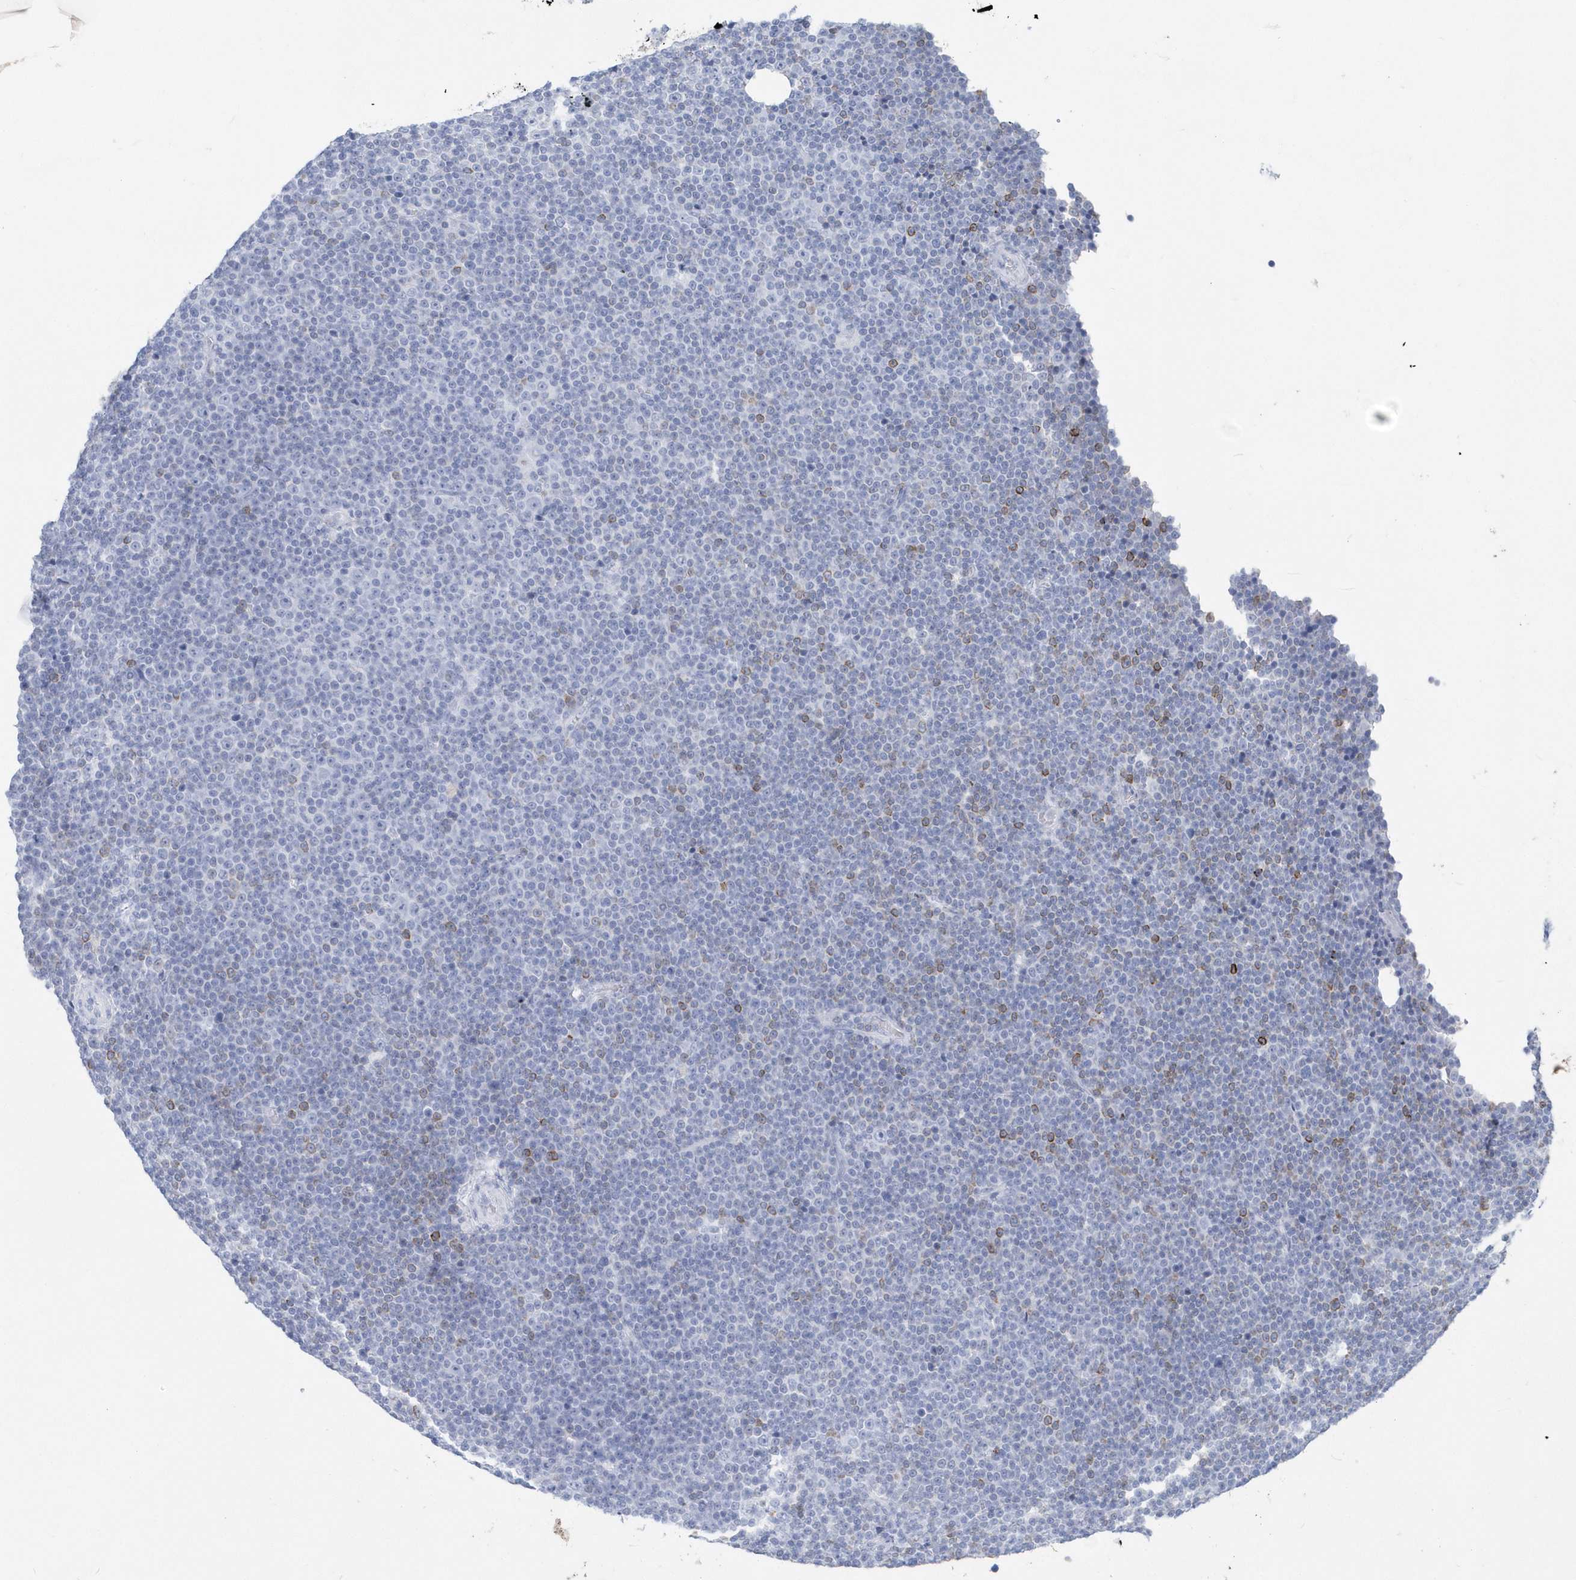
{"staining": {"intensity": "negative", "quantity": "none", "location": "none"}, "tissue": "lymphoma", "cell_type": "Tumor cells", "image_type": "cancer", "snomed": [{"axis": "morphology", "description": "Malignant lymphoma, non-Hodgkin's type, Low grade"}, {"axis": "topography", "description": "Lymph node"}], "caption": "Low-grade malignant lymphoma, non-Hodgkin's type stained for a protein using immunohistochemistry reveals no positivity tumor cells.", "gene": "JCHAIN", "patient": {"sex": "female", "age": 67}}